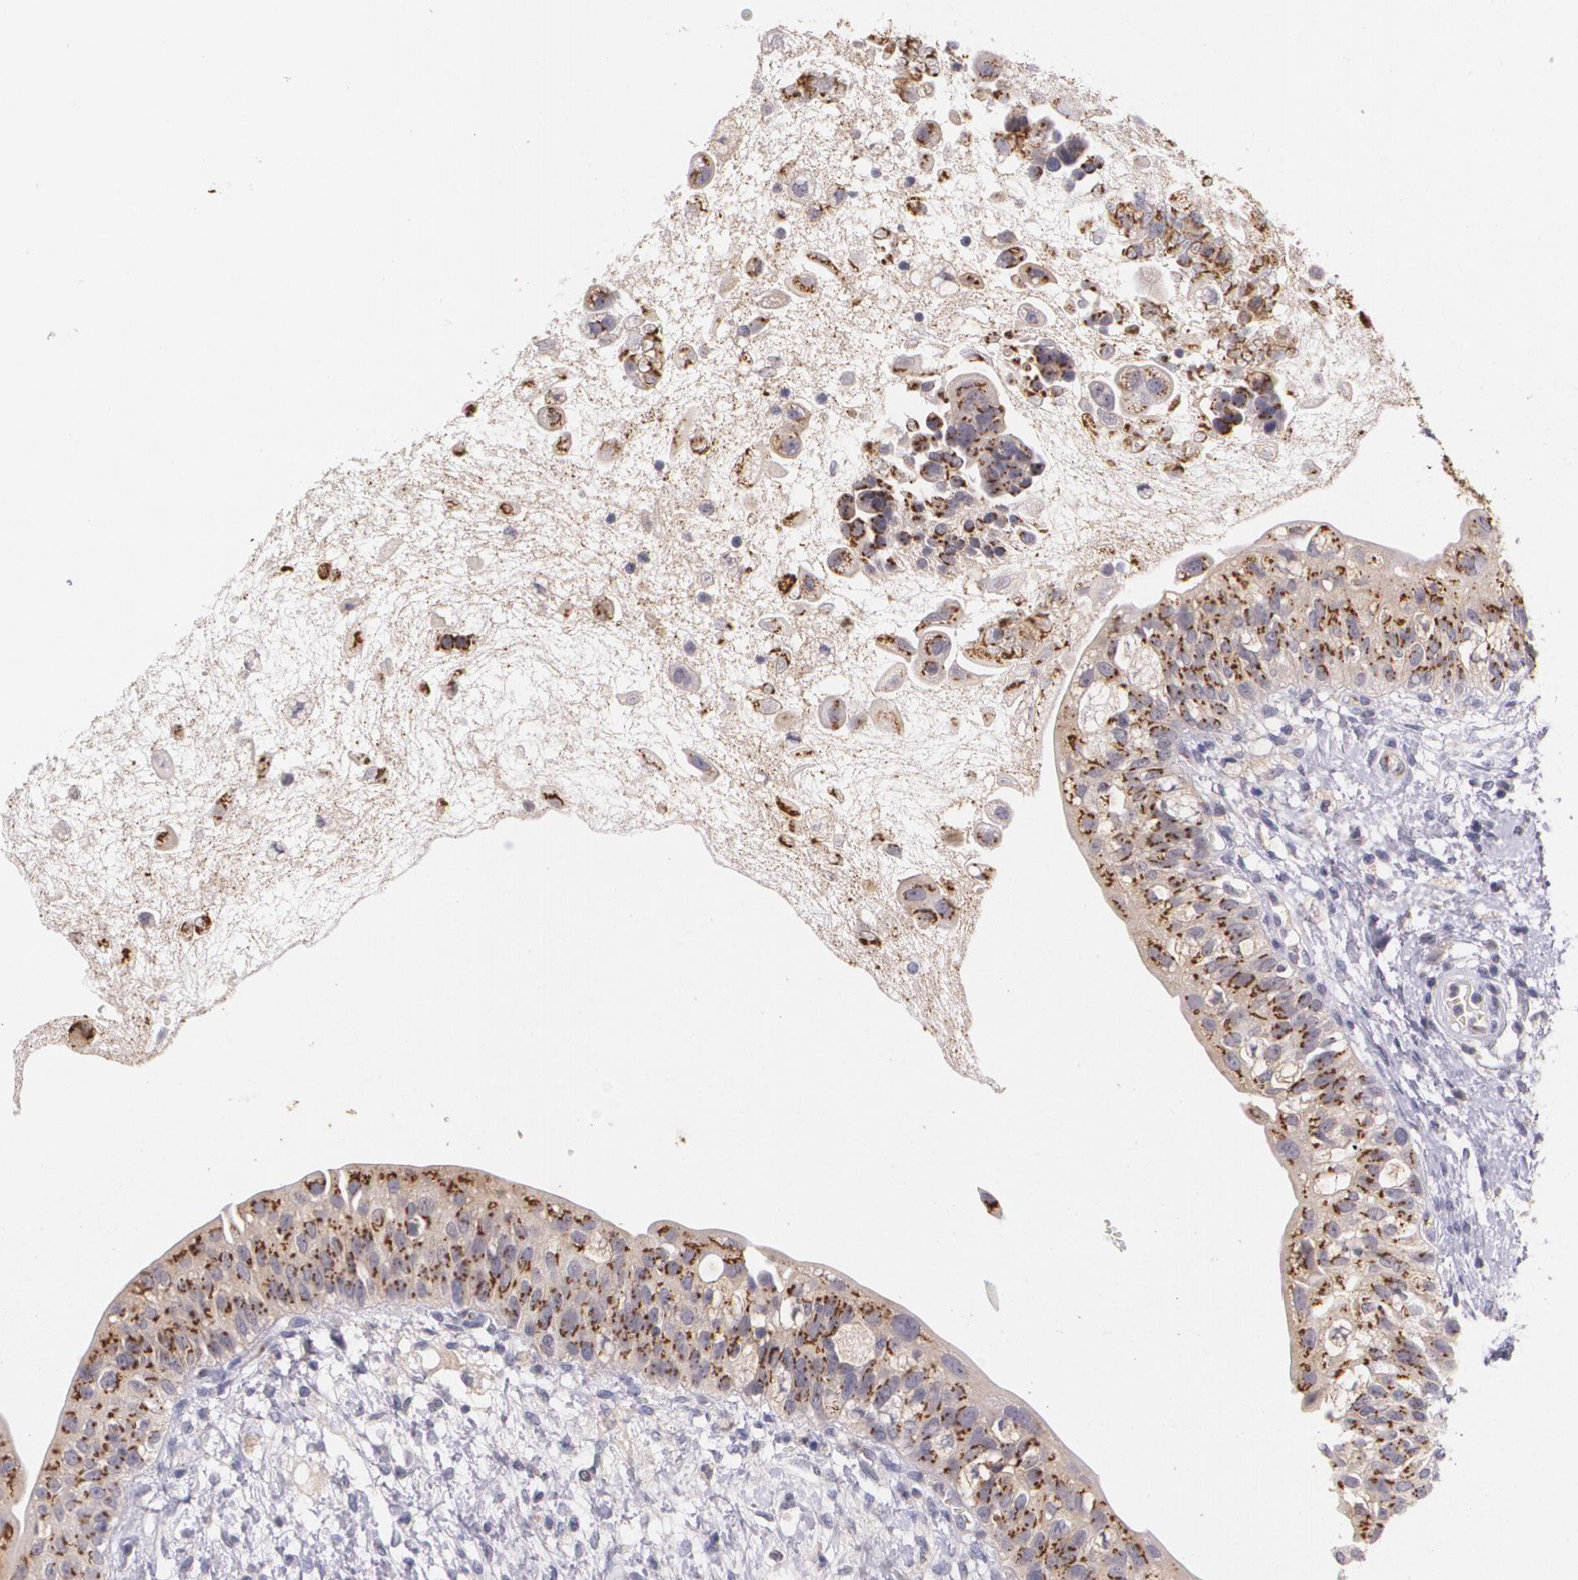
{"staining": {"intensity": "moderate", "quantity": ">75%", "location": "cytoplasmic/membranous"}, "tissue": "urinary bladder", "cell_type": "Urothelial cells", "image_type": "normal", "snomed": [{"axis": "morphology", "description": "Normal tissue, NOS"}, {"axis": "topography", "description": "Urinary bladder"}], "caption": "Protein expression analysis of unremarkable human urinary bladder reveals moderate cytoplasmic/membranous staining in about >75% of urothelial cells. Nuclei are stained in blue.", "gene": "TM4SF1", "patient": {"sex": "female", "age": 55}}